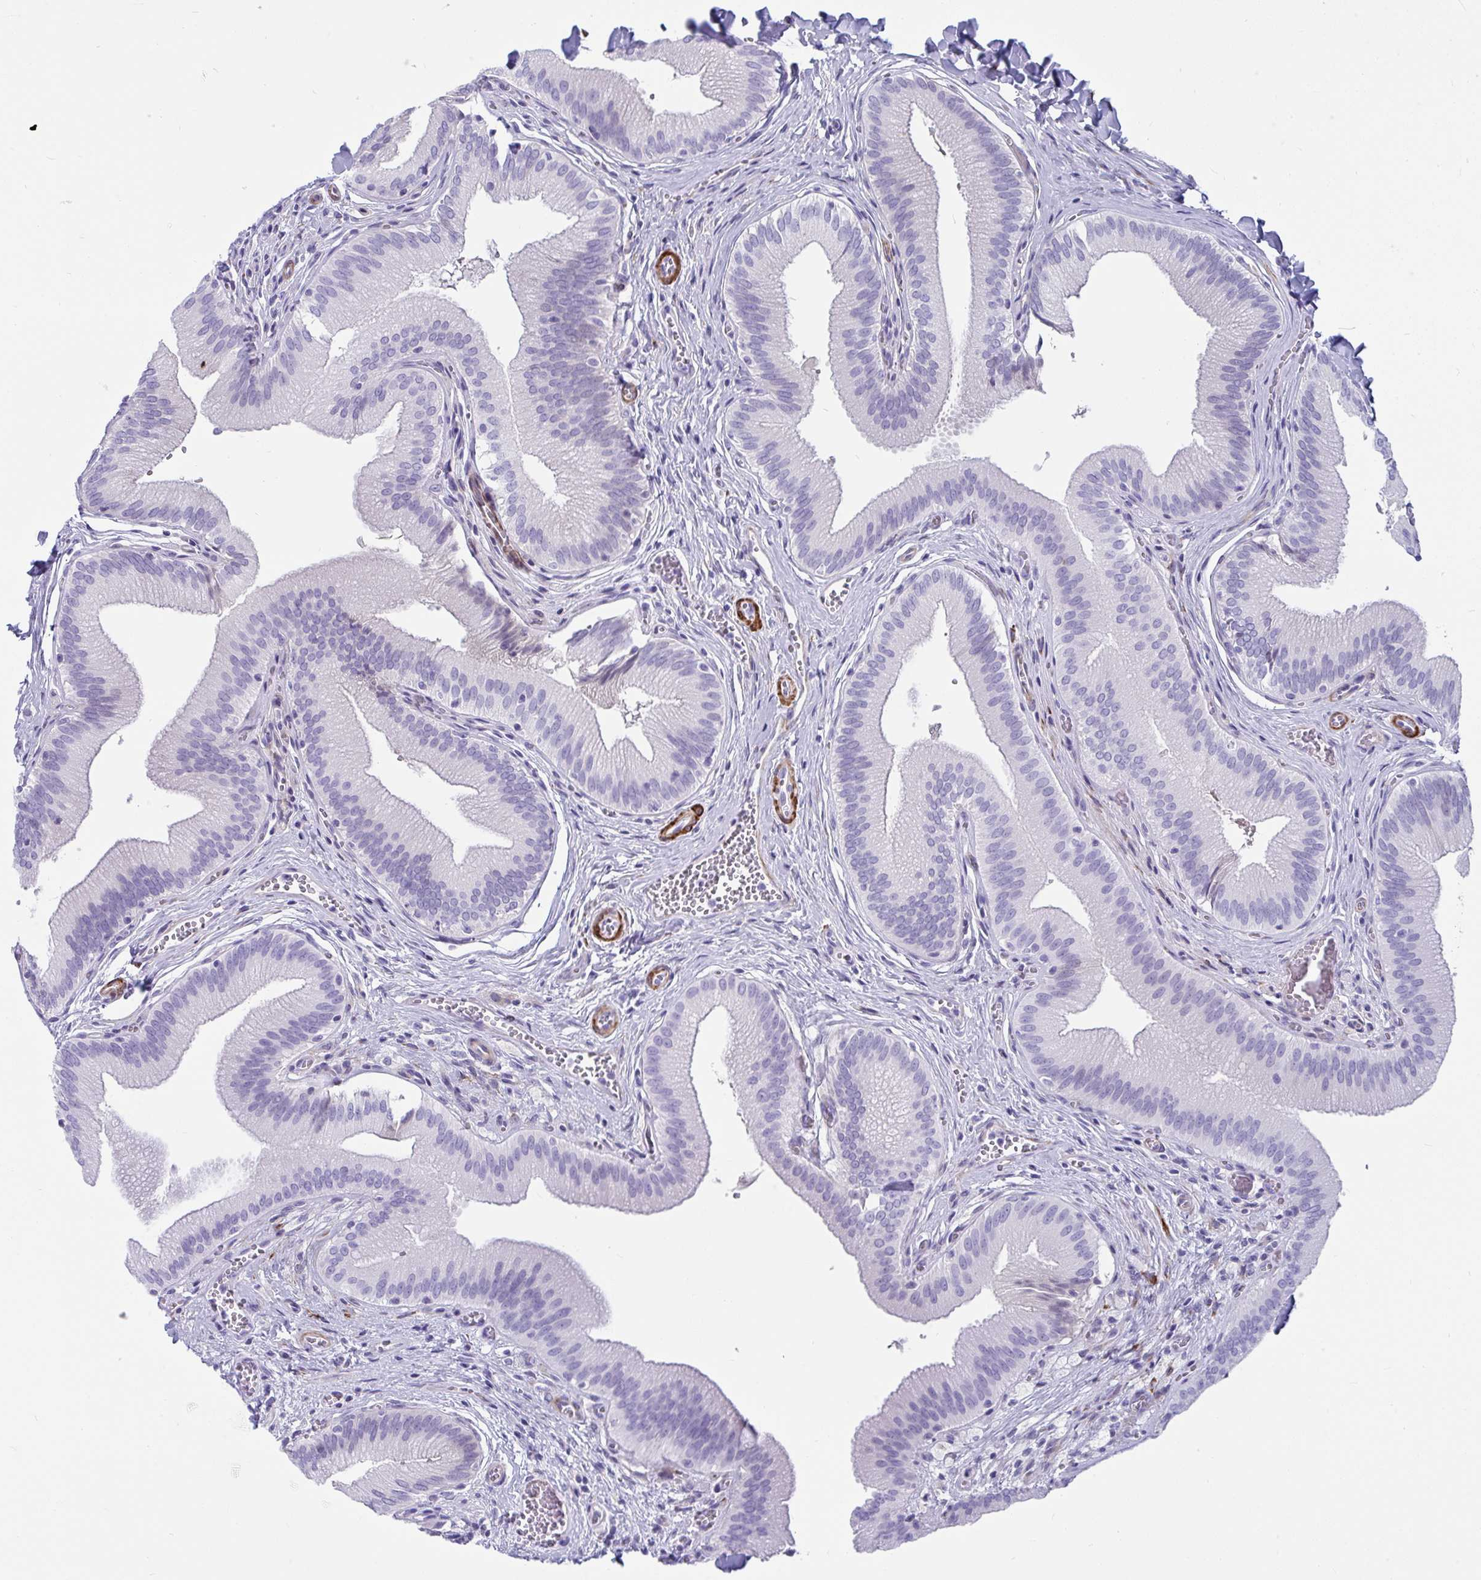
{"staining": {"intensity": "negative", "quantity": "none", "location": "none"}, "tissue": "gallbladder", "cell_type": "Glandular cells", "image_type": "normal", "snomed": [{"axis": "morphology", "description": "Normal tissue, NOS"}, {"axis": "topography", "description": "Gallbladder"}], "caption": "The photomicrograph exhibits no staining of glandular cells in benign gallbladder. Brightfield microscopy of immunohistochemistry (IHC) stained with DAB (brown) and hematoxylin (blue), captured at high magnification.", "gene": "GRXCR2", "patient": {"sex": "male", "age": 17}}